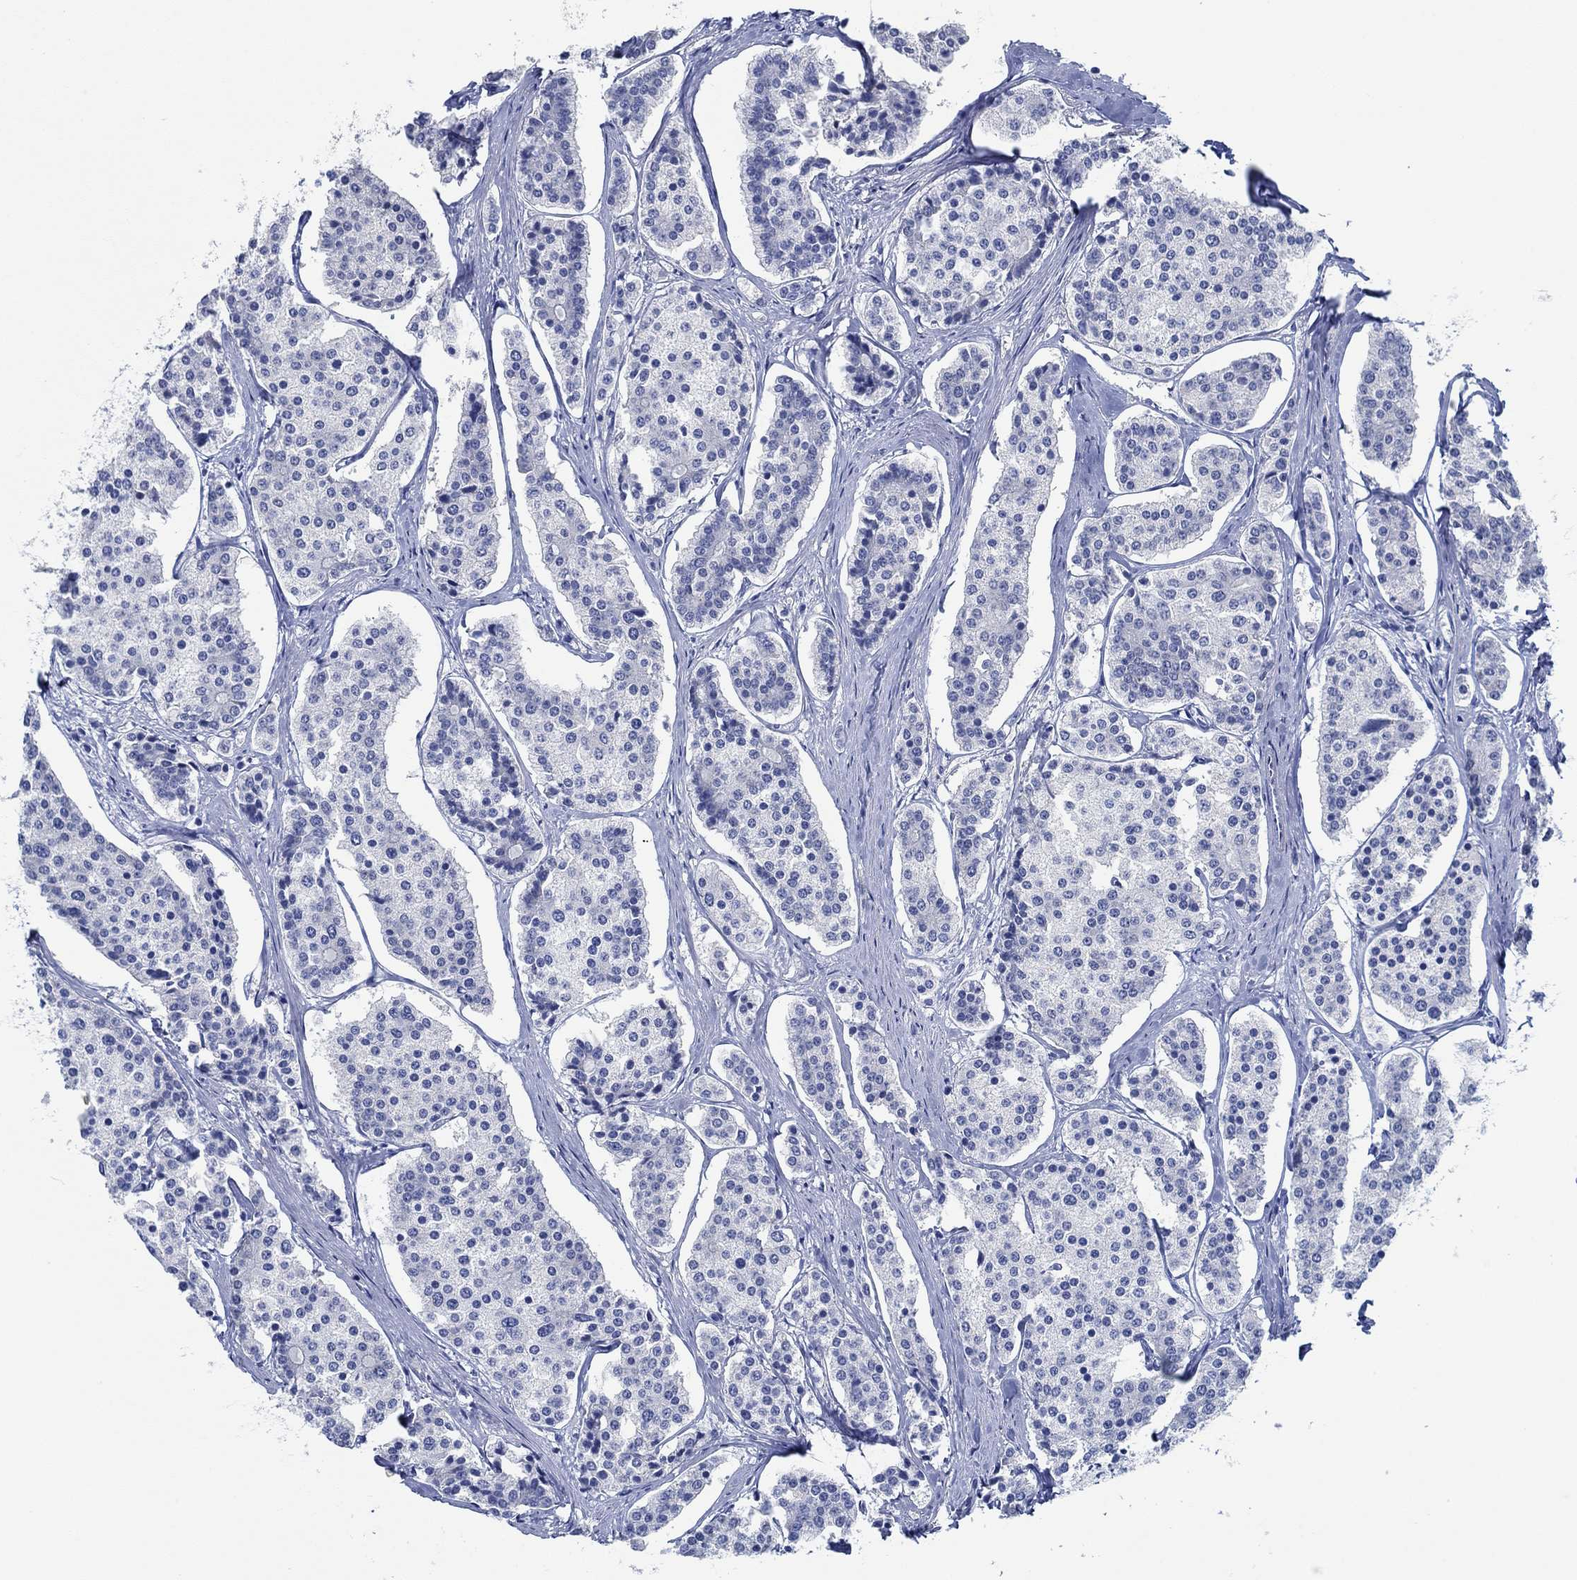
{"staining": {"intensity": "negative", "quantity": "none", "location": "none"}, "tissue": "carcinoid", "cell_type": "Tumor cells", "image_type": "cancer", "snomed": [{"axis": "morphology", "description": "Carcinoid, malignant, NOS"}, {"axis": "topography", "description": "Small intestine"}], "caption": "IHC histopathology image of human carcinoid stained for a protein (brown), which demonstrates no expression in tumor cells.", "gene": "ZNF671", "patient": {"sex": "female", "age": 65}}